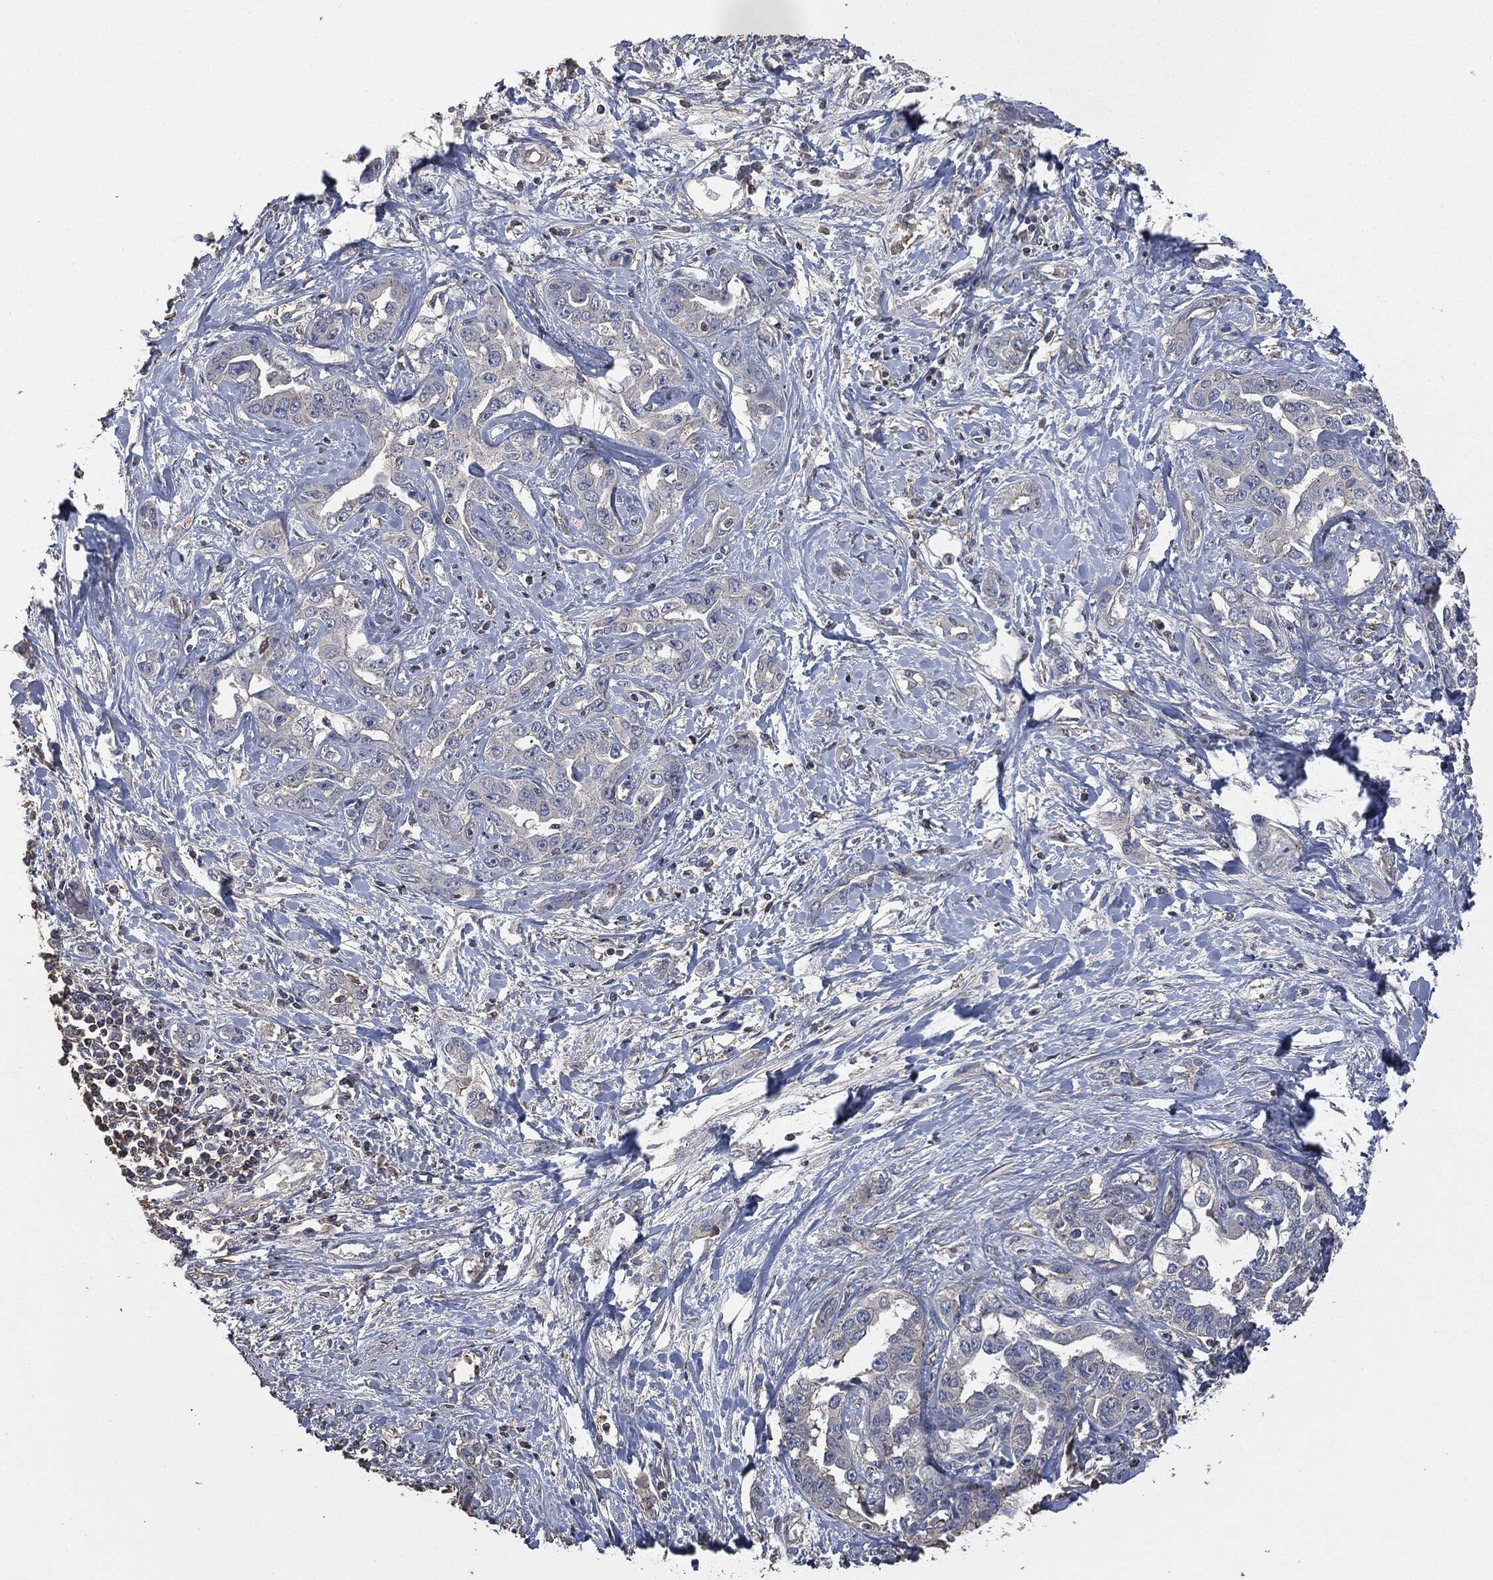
{"staining": {"intensity": "negative", "quantity": "none", "location": "none"}, "tissue": "liver cancer", "cell_type": "Tumor cells", "image_type": "cancer", "snomed": [{"axis": "morphology", "description": "Cholangiocarcinoma"}, {"axis": "topography", "description": "Liver"}], "caption": "High magnification brightfield microscopy of liver cancer (cholangiocarcinoma) stained with DAB (brown) and counterstained with hematoxylin (blue): tumor cells show no significant positivity.", "gene": "MSLN", "patient": {"sex": "male", "age": 59}}